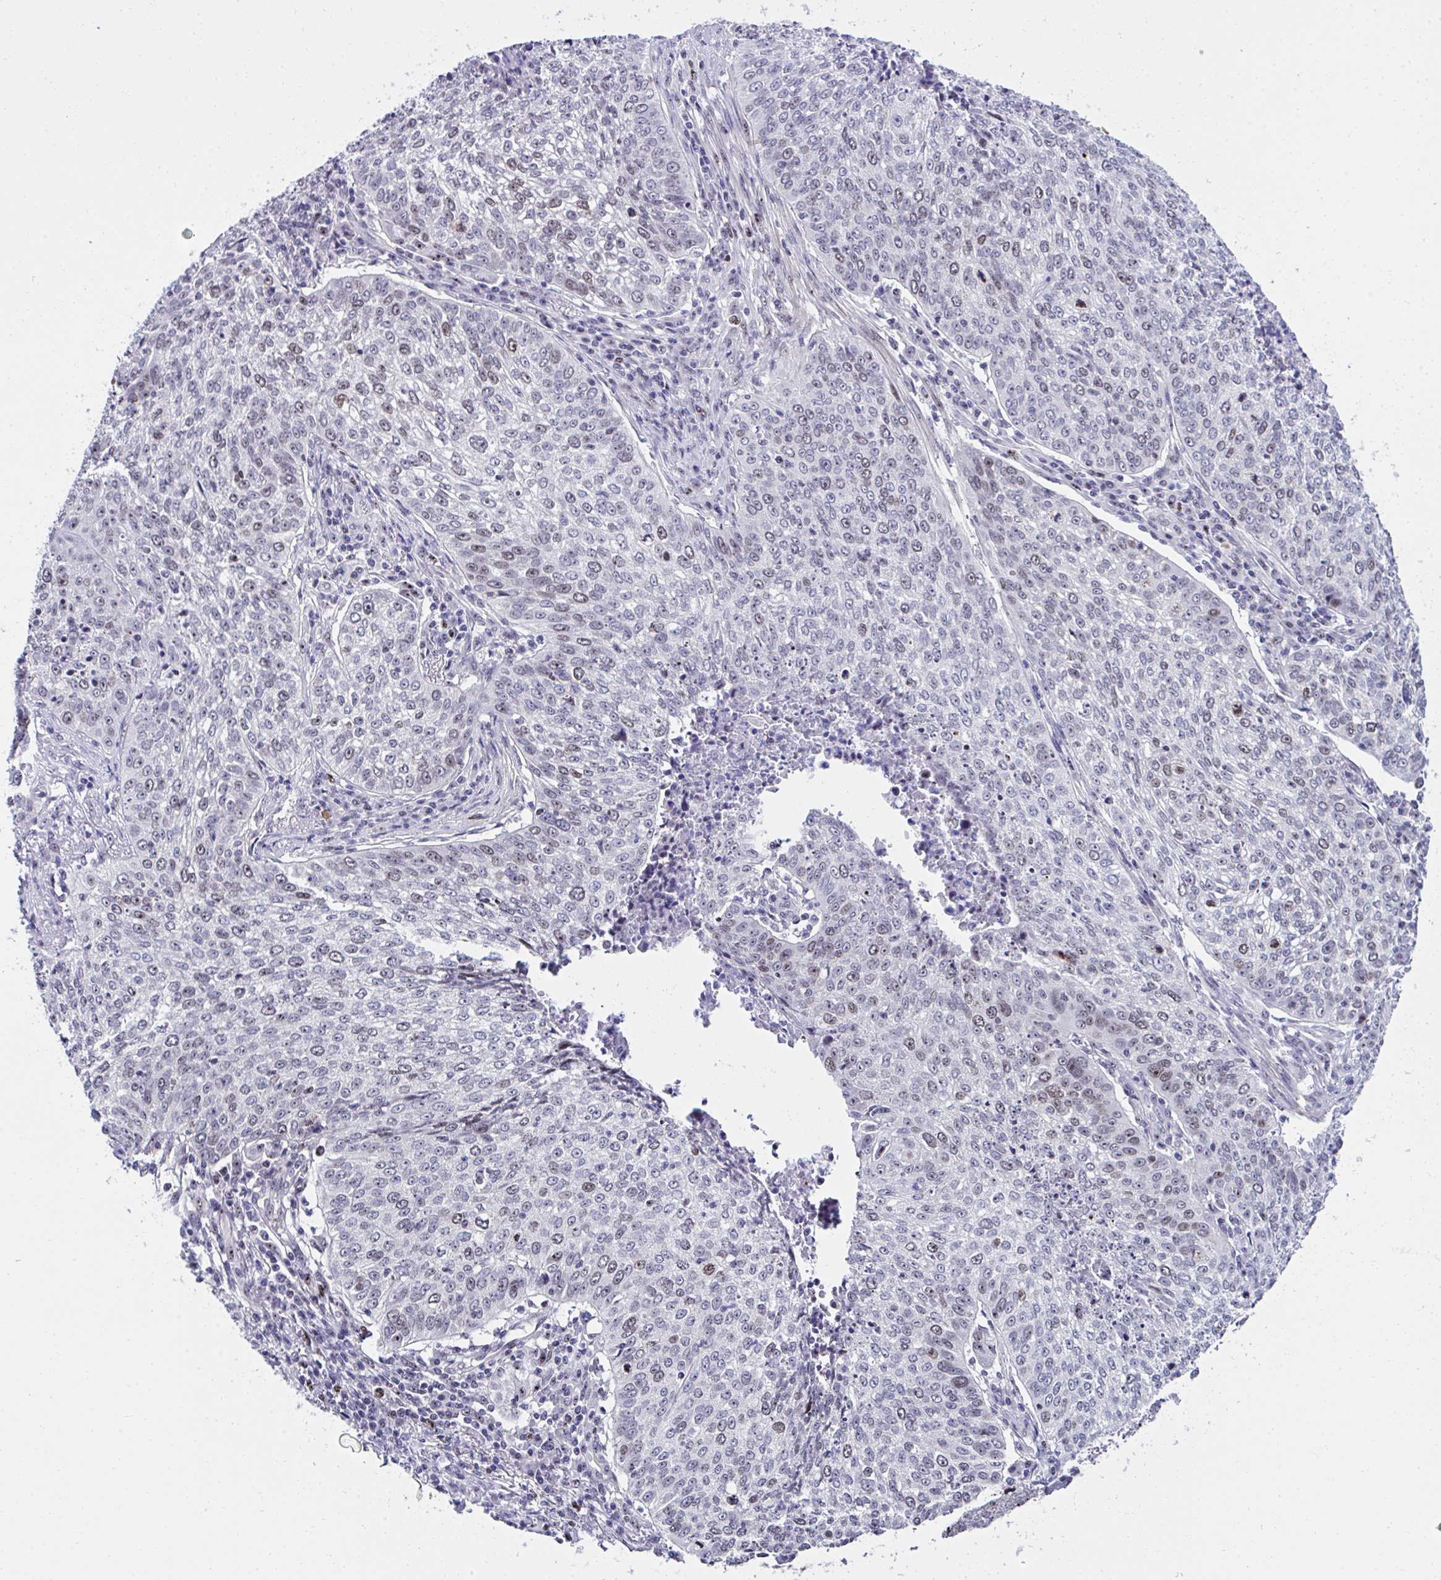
{"staining": {"intensity": "strong", "quantity": "25%-75%", "location": "nuclear"}, "tissue": "lung cancer", "cell_type": "Tumor cells", "image_type": "cancer", "snomed": [{"axis": "morphology", "description": "Squamous cell carcinoma, NOS"}, {"axis": "topography", "description": "Lung"}], "caption": "A high amount of strong nuclear positivity is seen in about 25%-75% of tumor cells in squamous cell carcinoma (lung) tissue.", "gene": "CEP72", "patient": {"sex": "male", "age": 63}}